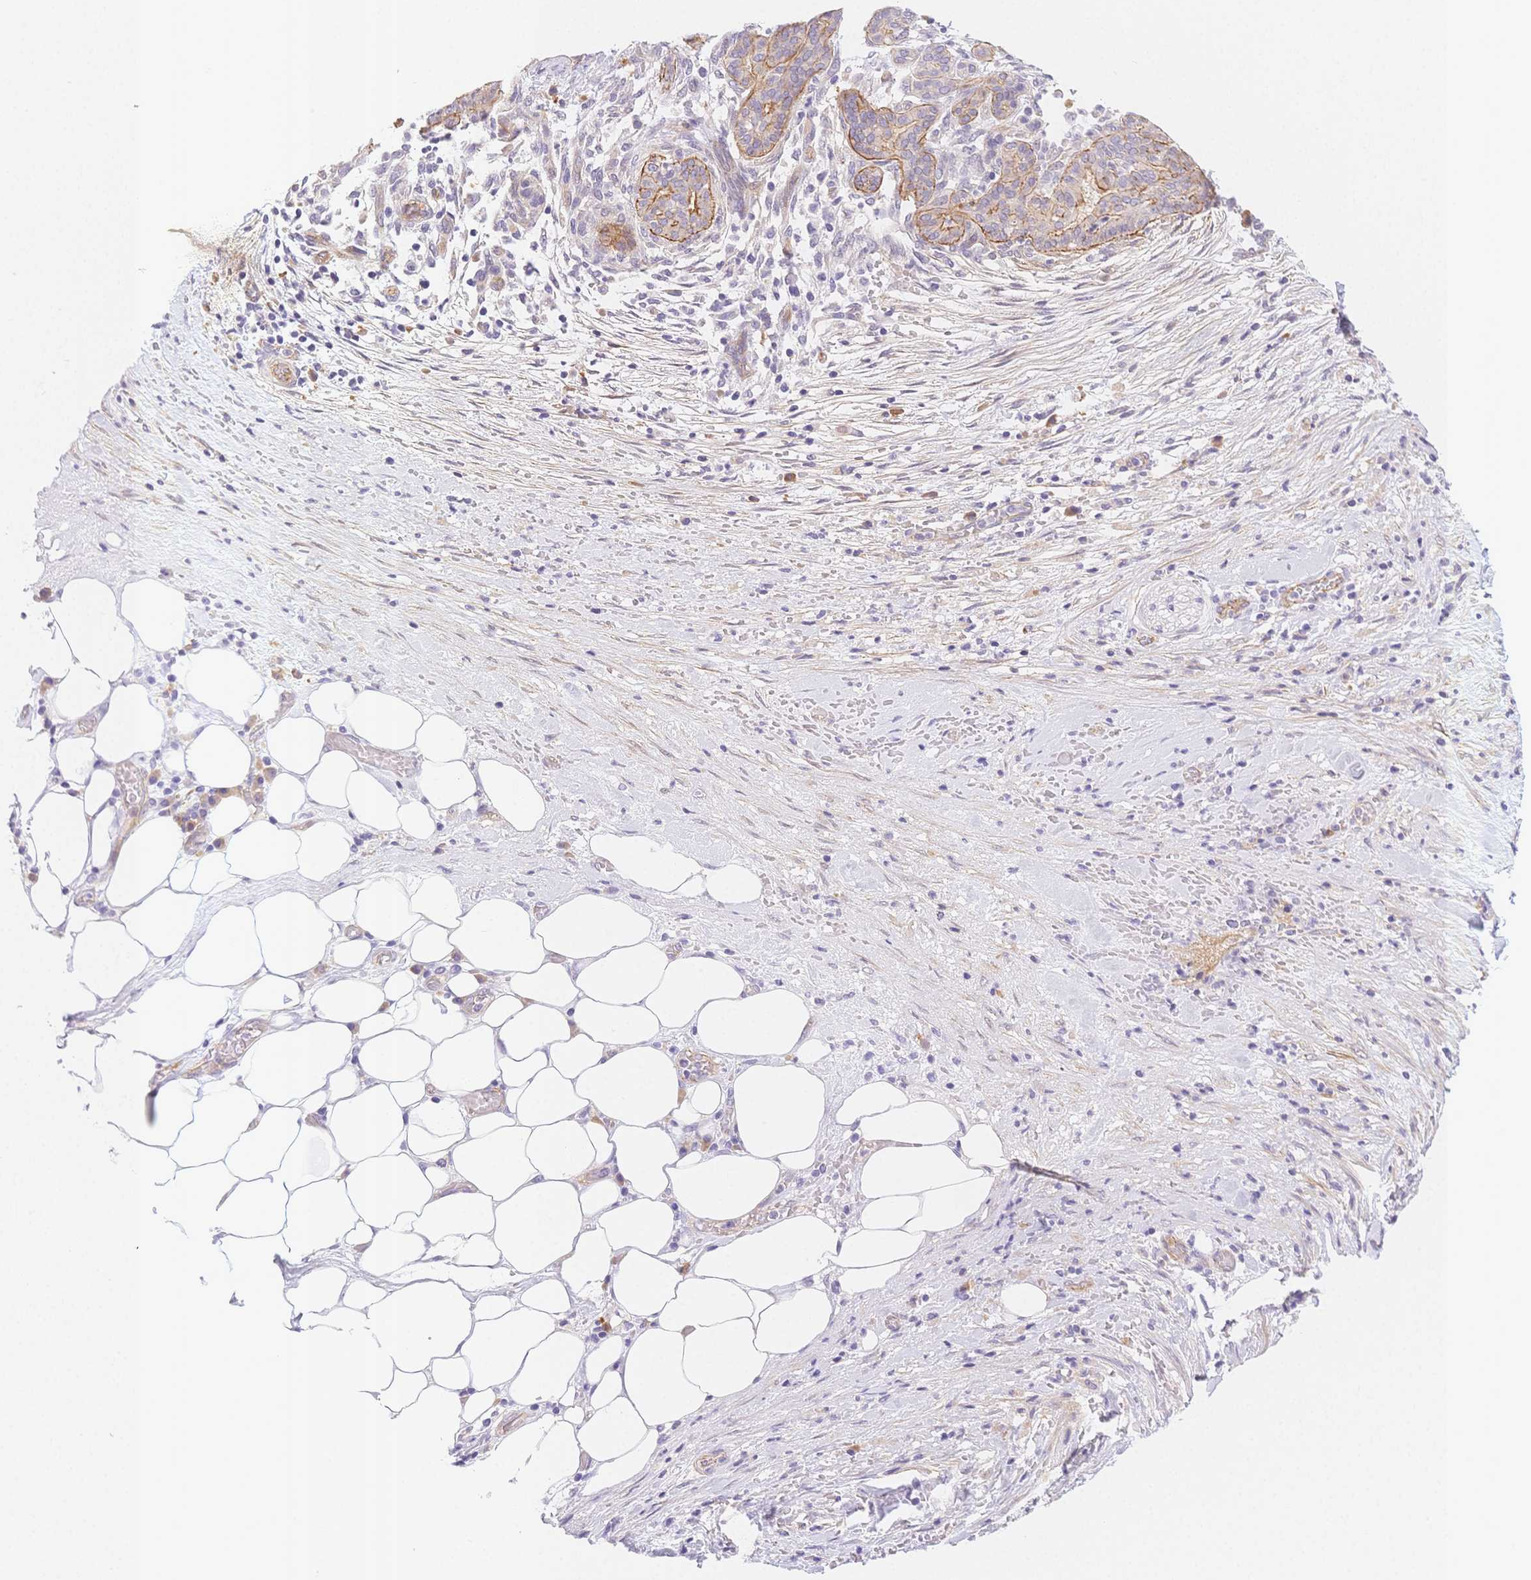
{"staining": {"intensity": "moderate", "quantity": "25%-75%", "location": "cytoplasmic/membranous"}, "tissue": "pancreatic cancer", "cell_type": "Tumor cells", "image_type": "cancer", "snomed": [{"axis": "morphology", "description": "Adenocarcinoma, NOS"}, {"axis": "topography", "description": "Pancreas"}], "caption": "Brown immunohistochemical staining in human pancreatic adenocarcinoma reveals moderate cytoplasmic/membranous positivity in approximately 25%-75% of tumor cells.", "gene": "CSN1S1", "patient": {"sex": "male", "age": 44}}